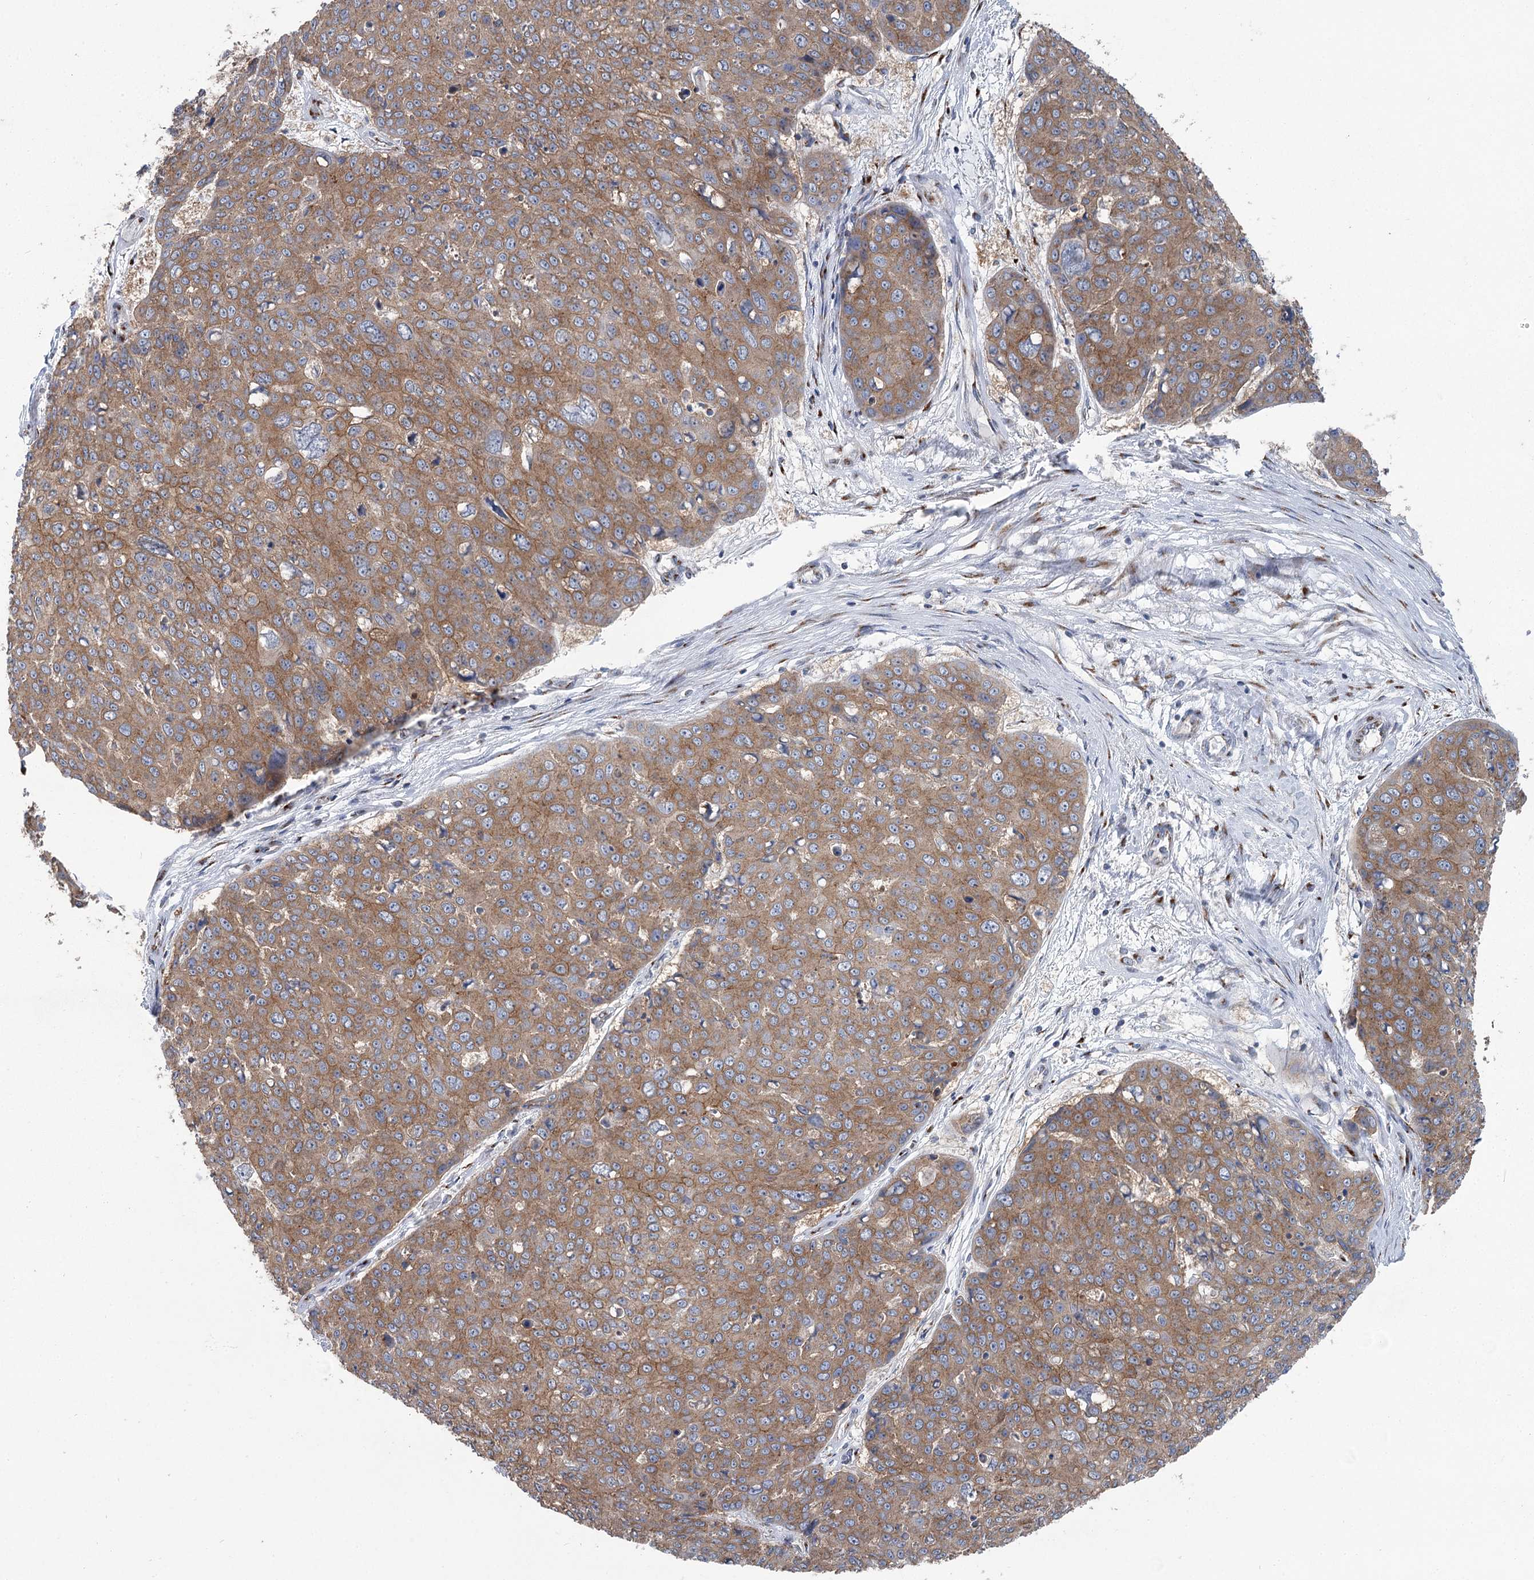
{"staining": {"intensity": "moderate", "quantity": ">75%", "location": "cytoplasmic/membranous"}, "tissue": "skin cancer", "cell_type": "Tumor cells", "image_type": "cancer", "snomed": [{"axis": "morphology", "description": "Squamous cell carcinoma, NOS"}, {"axis": "topography", "description": "Skin"}], "caption": "The image shows a brown stain indicating the presence of a protein in the cytoplasmic/membranous of tumor cells in skin cancer (squamous cell carcinoma).", "gene": "ITIH5", "patient": {"sex": "male", "age": 71}}